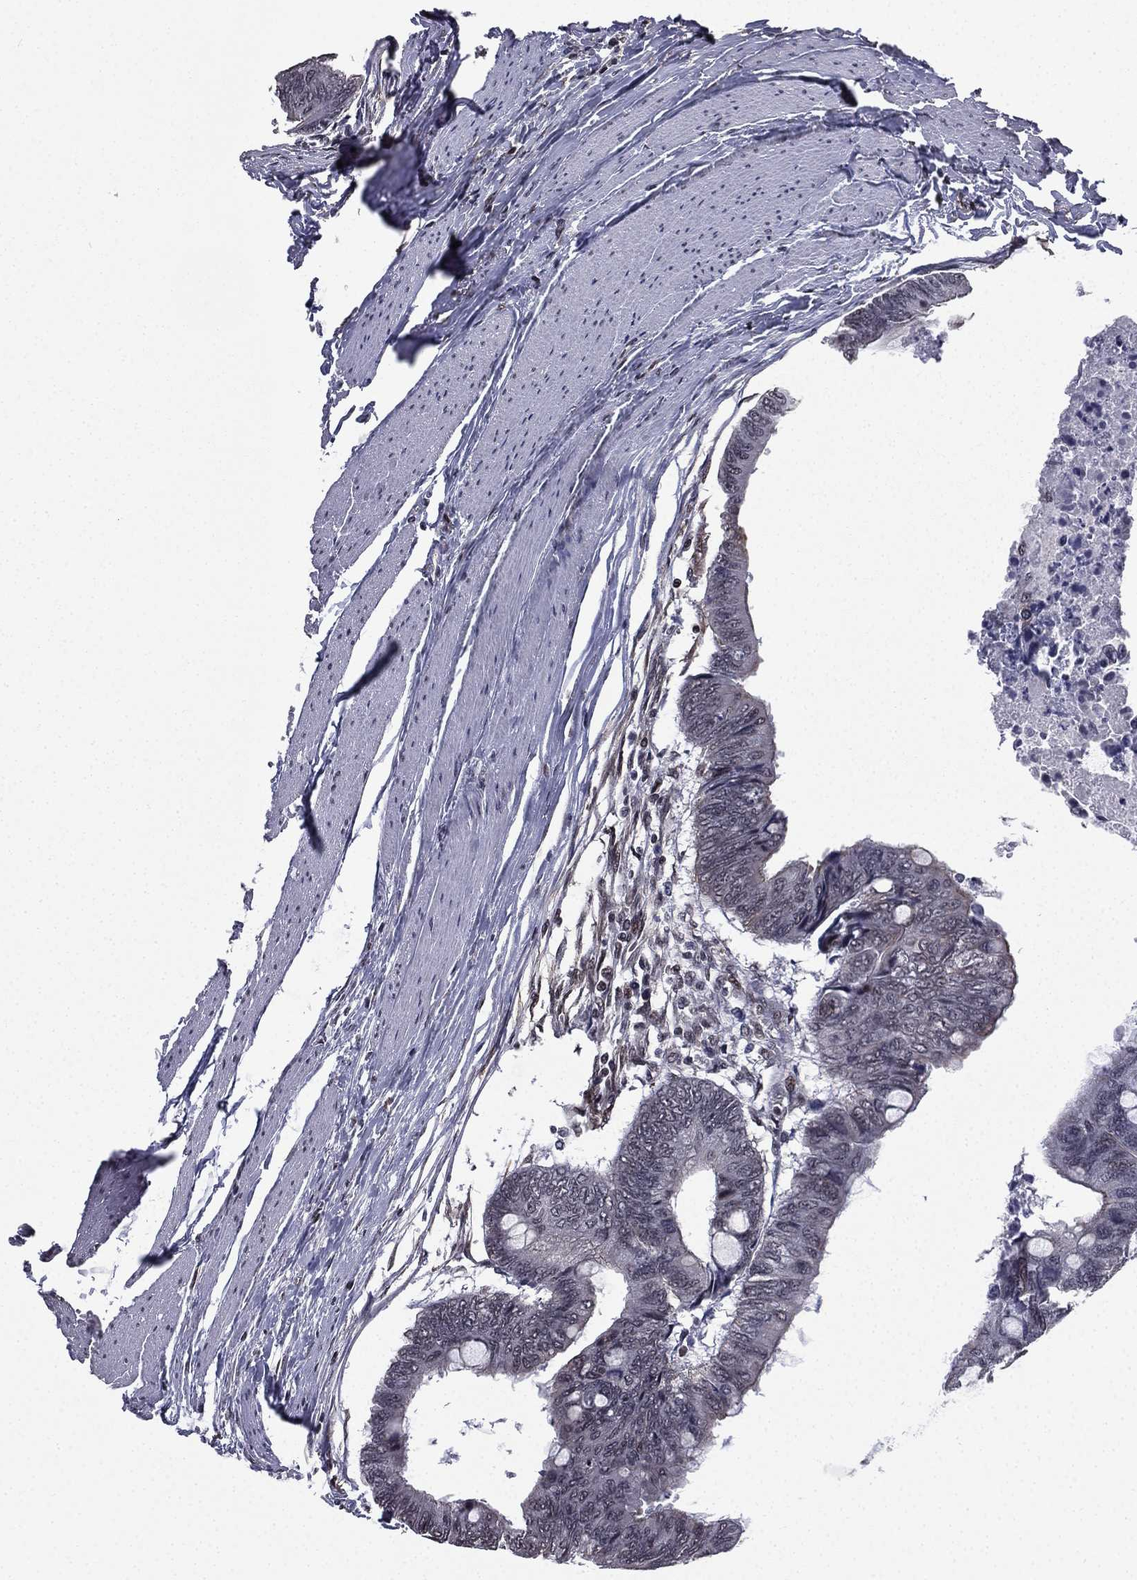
{"staining": {"intensity": "negative", "quantity": "none", "location": "none"}, "tissue": "colorectal cancer", "cell_type": "Tumor cells", "image_type": "cancer", "snomed": [{"axis": "morphology", "description": "Normal tissue, NOS"}, {"axis": "morphology", "description": "Adenocarcinoma, NOS"}, {"axis": "topography", "description": "Rectum"}, {"axis": "topography", "description": "Peripheral nerve tissue"}], "caption": "An immunohistochemistry image of colorectal cancer (adenocarcinoma) is shown. There is no staining in tumor cells of colorectal cancer (adenocarcinoma).", "gene": "RARB", "patient": {"sex": "male", "age": 92}}